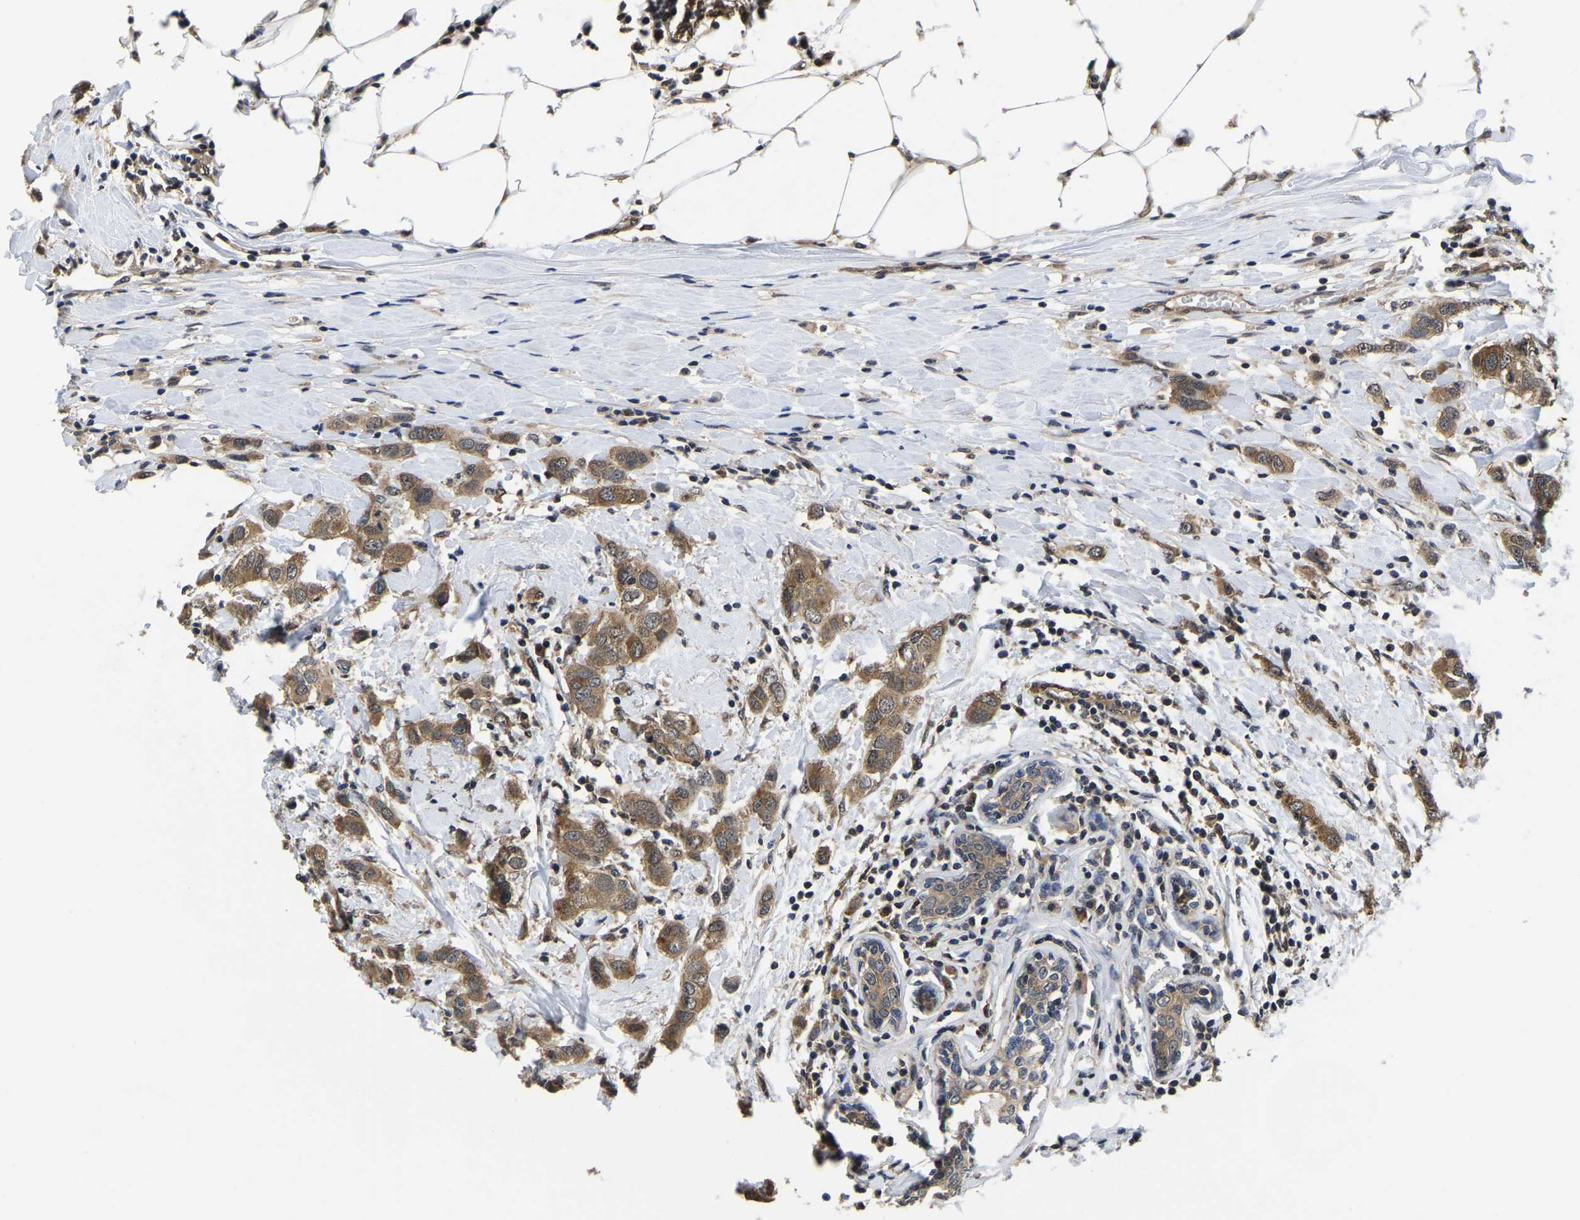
{"staining": {"intensity": "moderate", "quantity": ">75%", "location": "cytoplasmic/membranous"}, "tissue": "breast cancer", "cell_type": "Tumor cells", "image_type": "cancer", "snomed": [{"axis": "morphology", "description": "Duct carcinoma"}, {"axis": "topography", "description": "Breast"}], "caption": "Immunohistochemical staining of breast cancer displays medium levels of moderate cytoplasmic/membranous protein expression in about >75% of tumor cells.", "gene": "MCOLN2", "patient": {"sex": "female", "age": 50}}